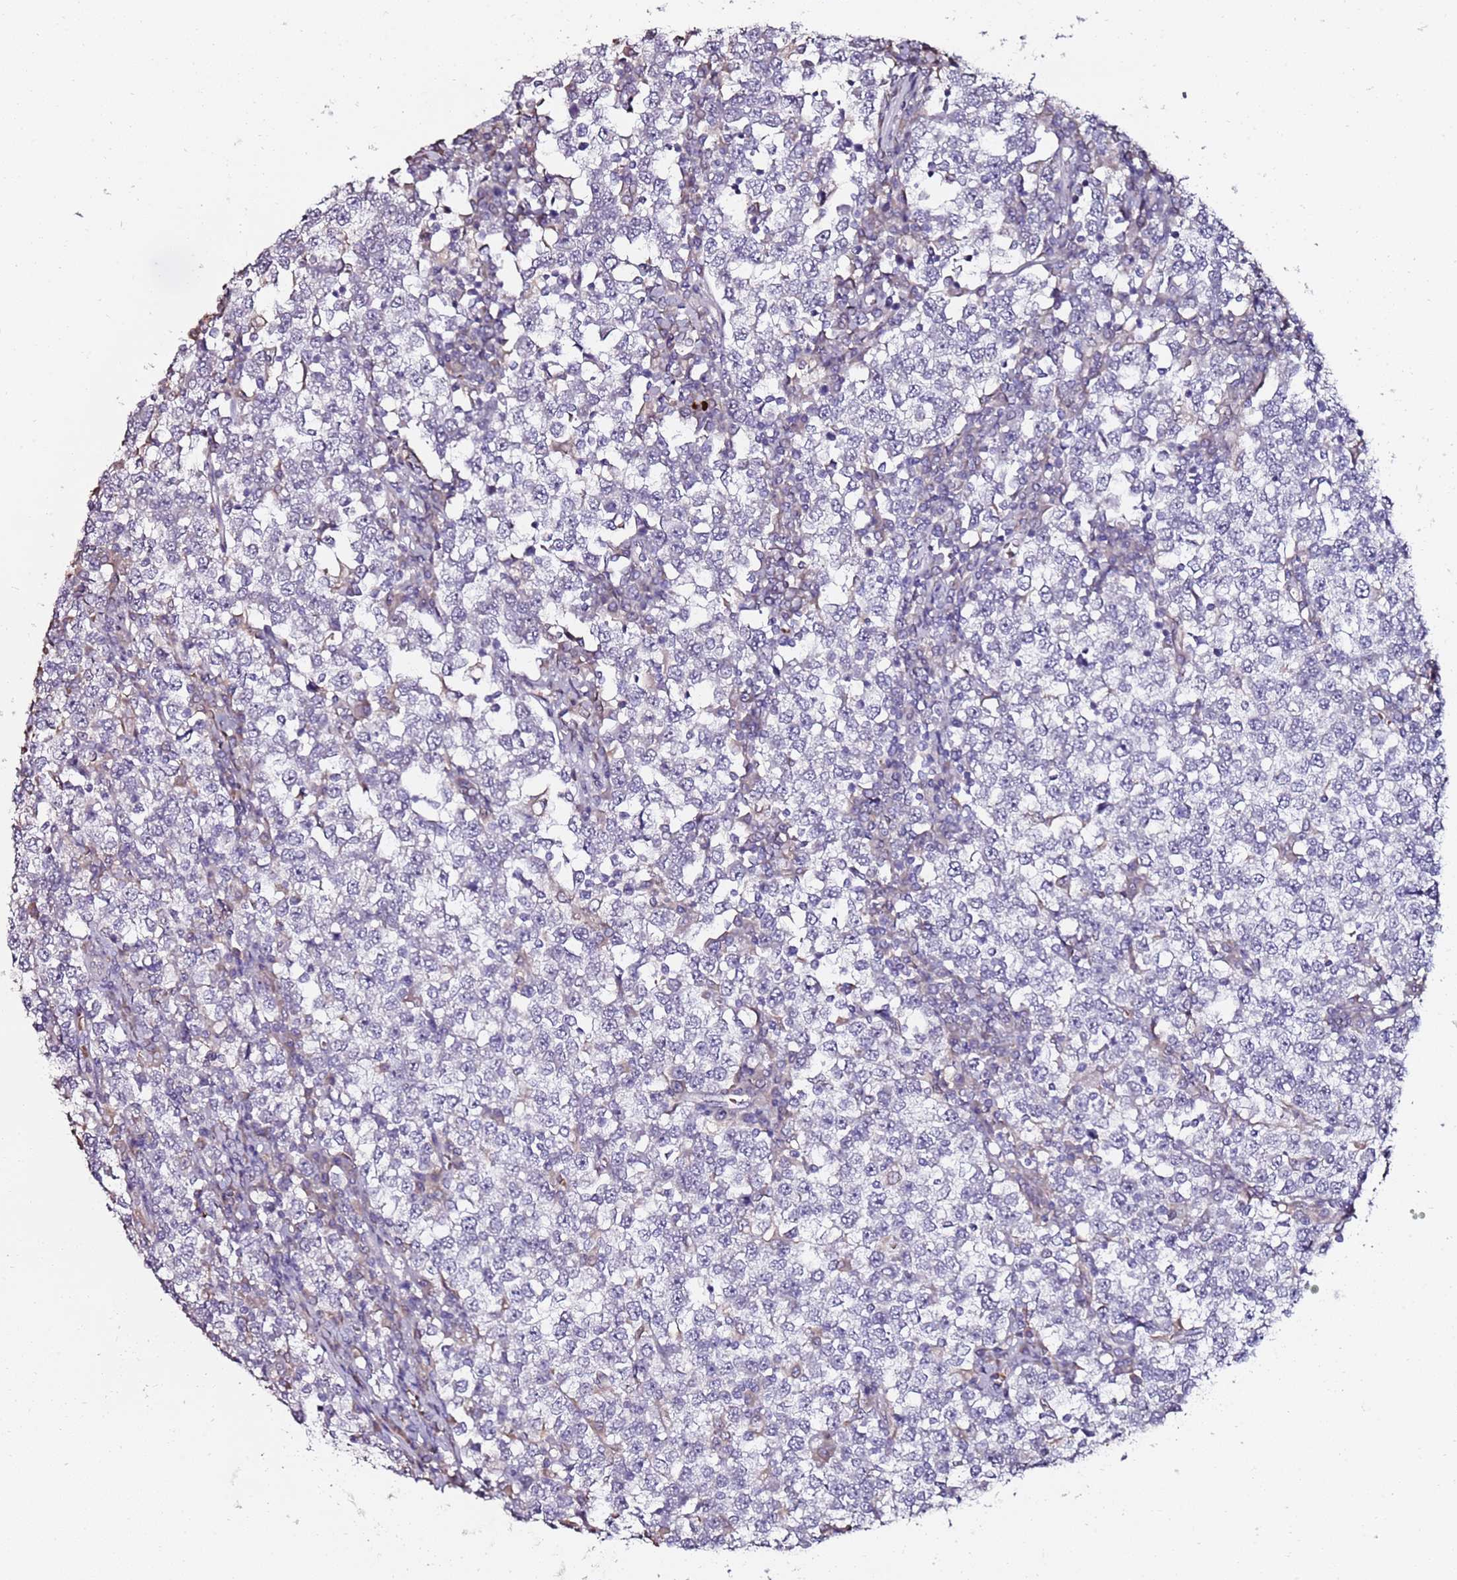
{"staining": {"intensity": "negative", "quantity": "none", "location": "none"}, "tissue": "testis cancer", "cell_type": "Tumor cells", "image_type": "cancer", "snomed": [{"axis": "morphology", "description": "Seminoma, NOS"}, {"axis": "topography", "description": "Testis"}], "caption": "Tumor cells show no significant positivity in testis cancer.", "gene": "C3orf80", "patient": {"sex": "male", "age": 65}}